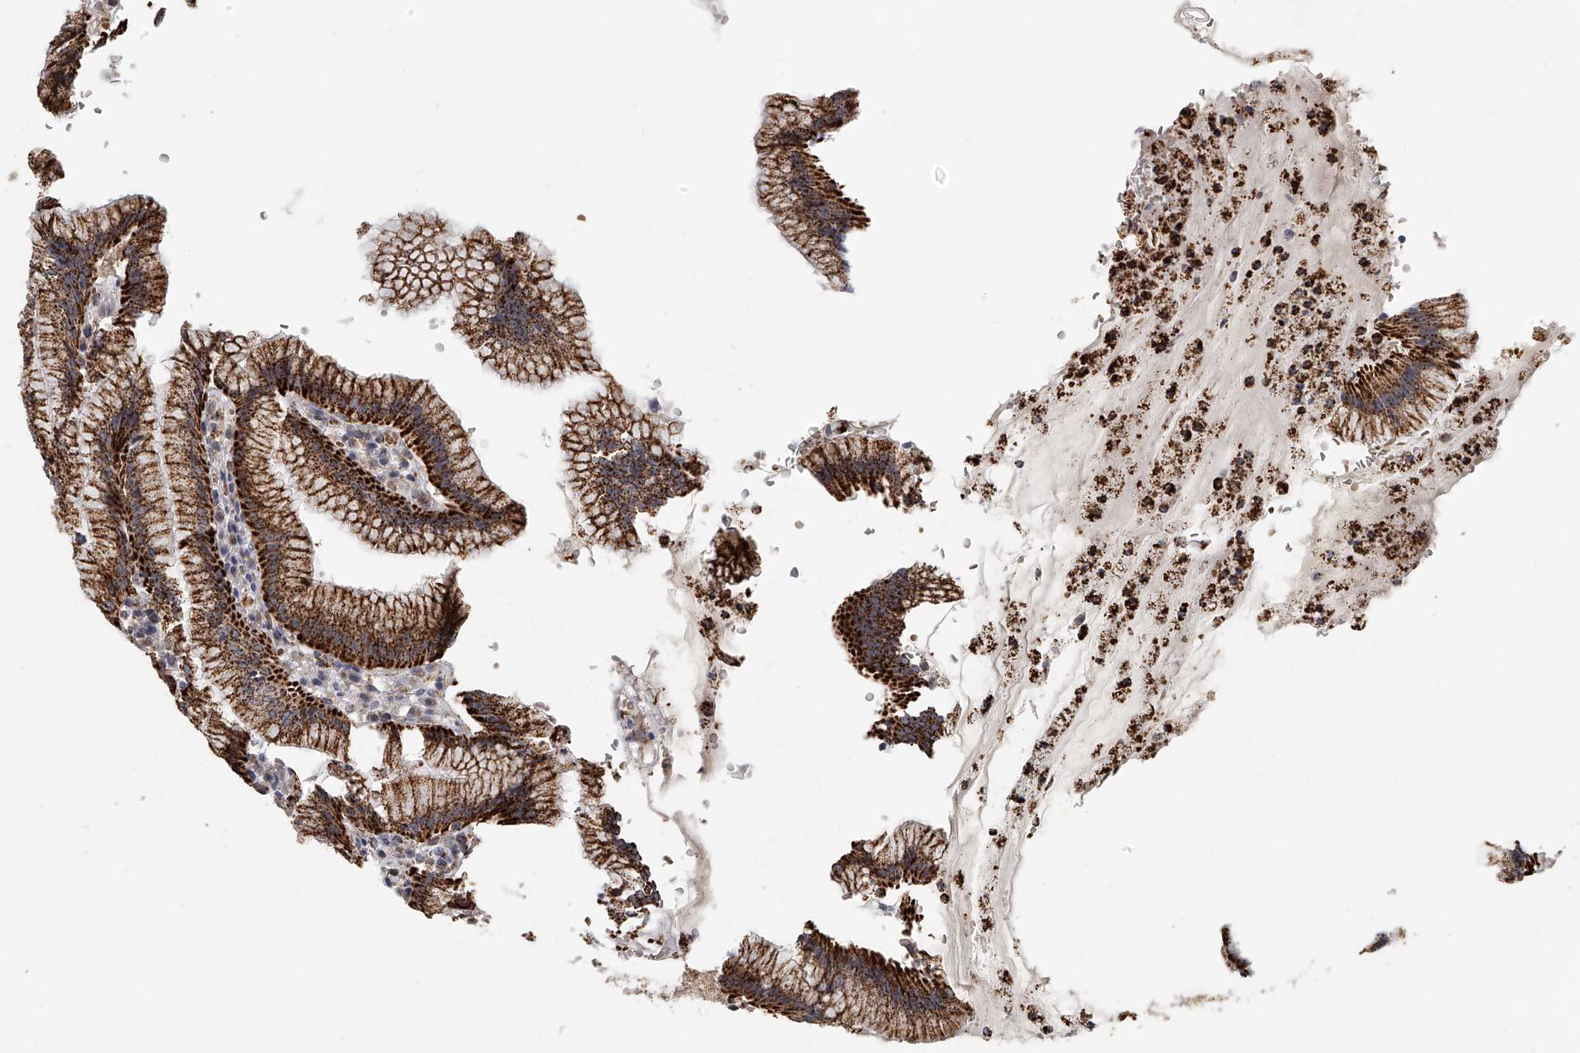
{"staining": {"intensity": "strong", "quantity": ">75%", "location": "cytoplasmic/membranous"}, "tissue": "stomach", "cell_type": "Glandular cells", "image_type": "normal", "snomed": [{"axis": "morphology", "description": "Normal tissue, NOS"}, {"axis": "topography", "description": "Stomach"}], "caption": "Glandular cells show strong cytoplasmic/membranous staining in approximately >75% of cells in normal stomach. (IHC, brightfield microscopy, high magnification).", "gene": "KLHL7", "patient": {"sex": "male", "age": 55}}